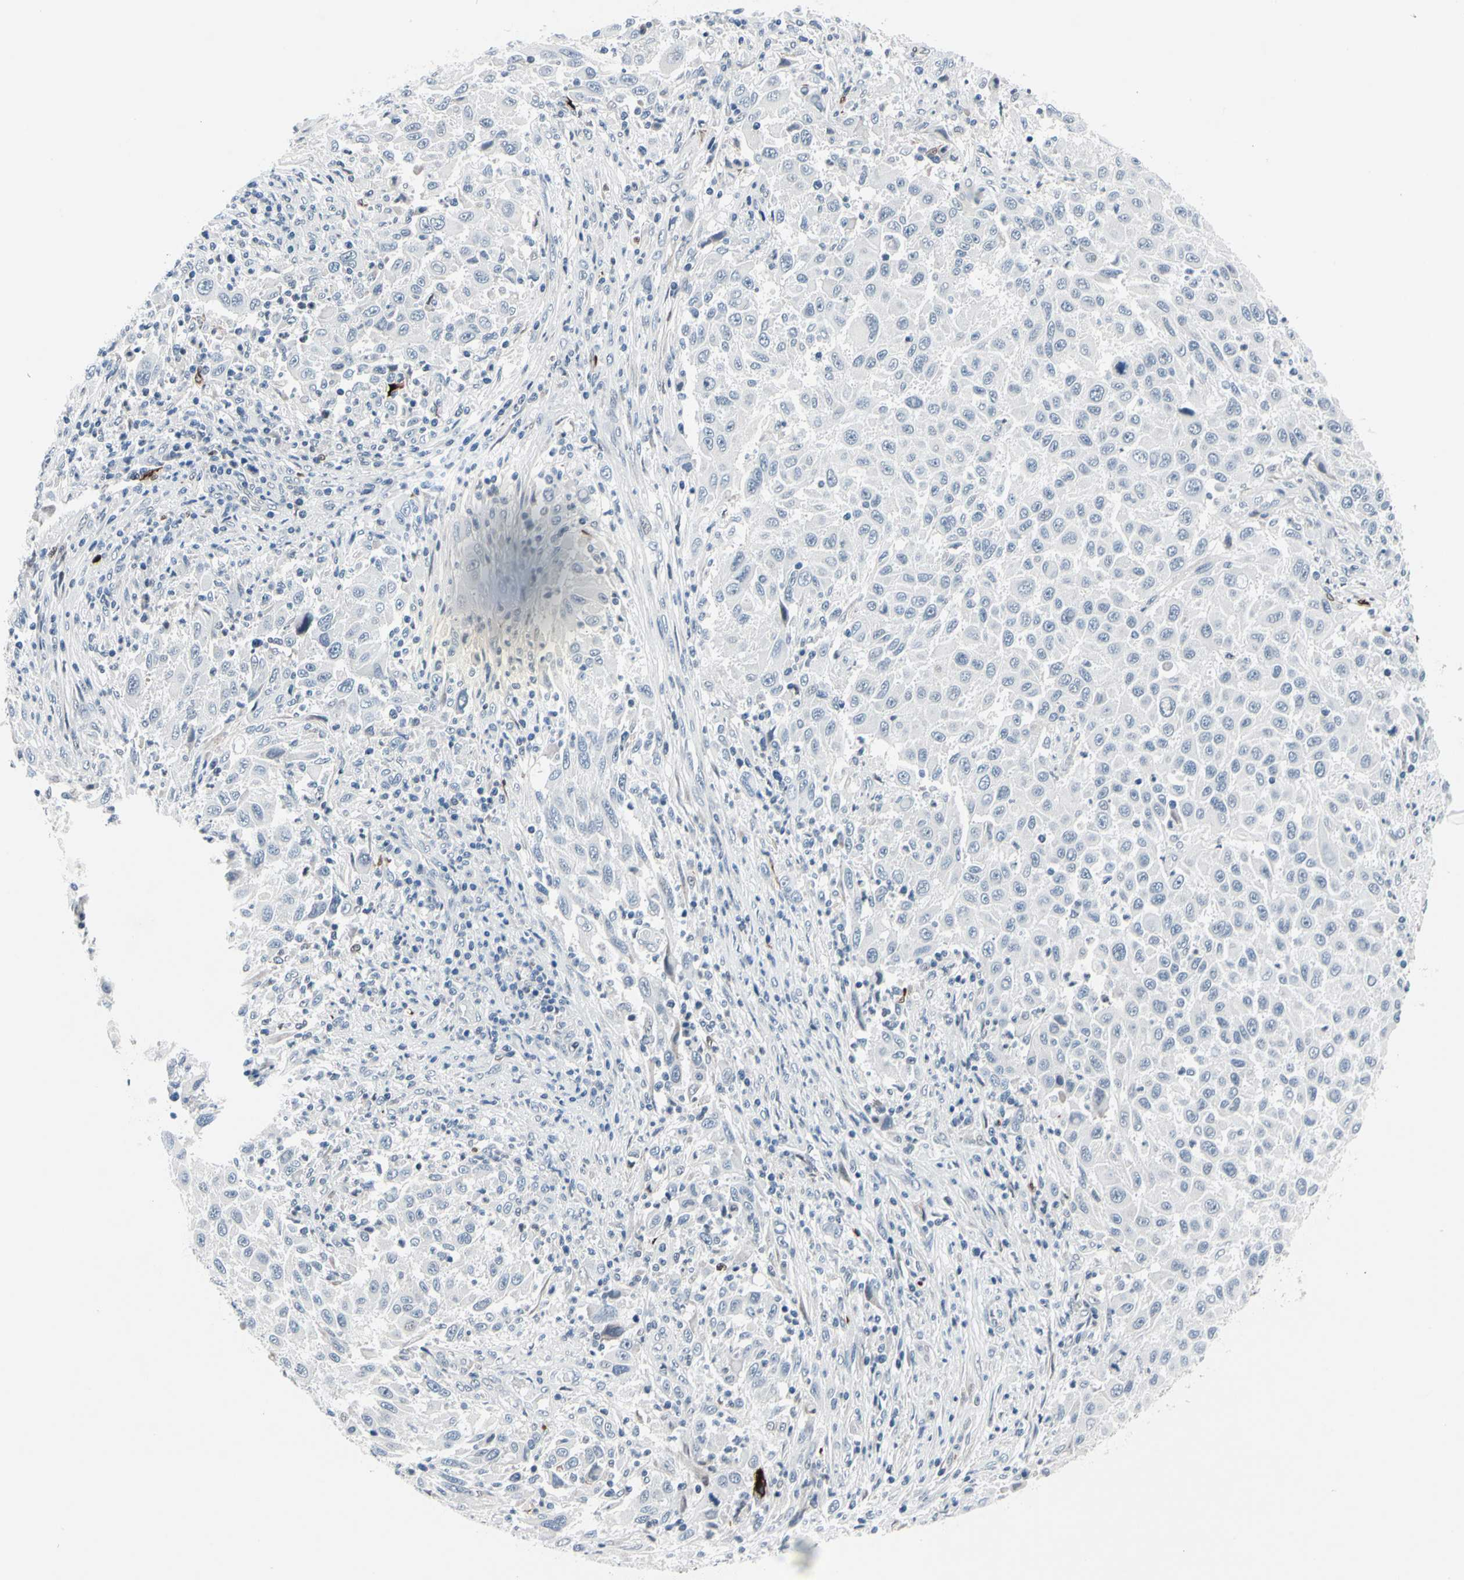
{"staining": {"intensity": "negative", "quantity": "none", "location": "none"}, "tissue": "melanoma", "cell_type": "Tumor cells", "image_type": "cancer", "snomed": [{"axis": "morphology", "description": "Malignant melanoma, Metastatic site"}, {"axis": "topography", "description": "Lymph node"}], "caption": "Malignant melanoma (metastatic site) stained for a protein using IHC exhibits no expression tumor cells.", "gene": "TXN", "patient": {"sex": "male", "age": 61}}